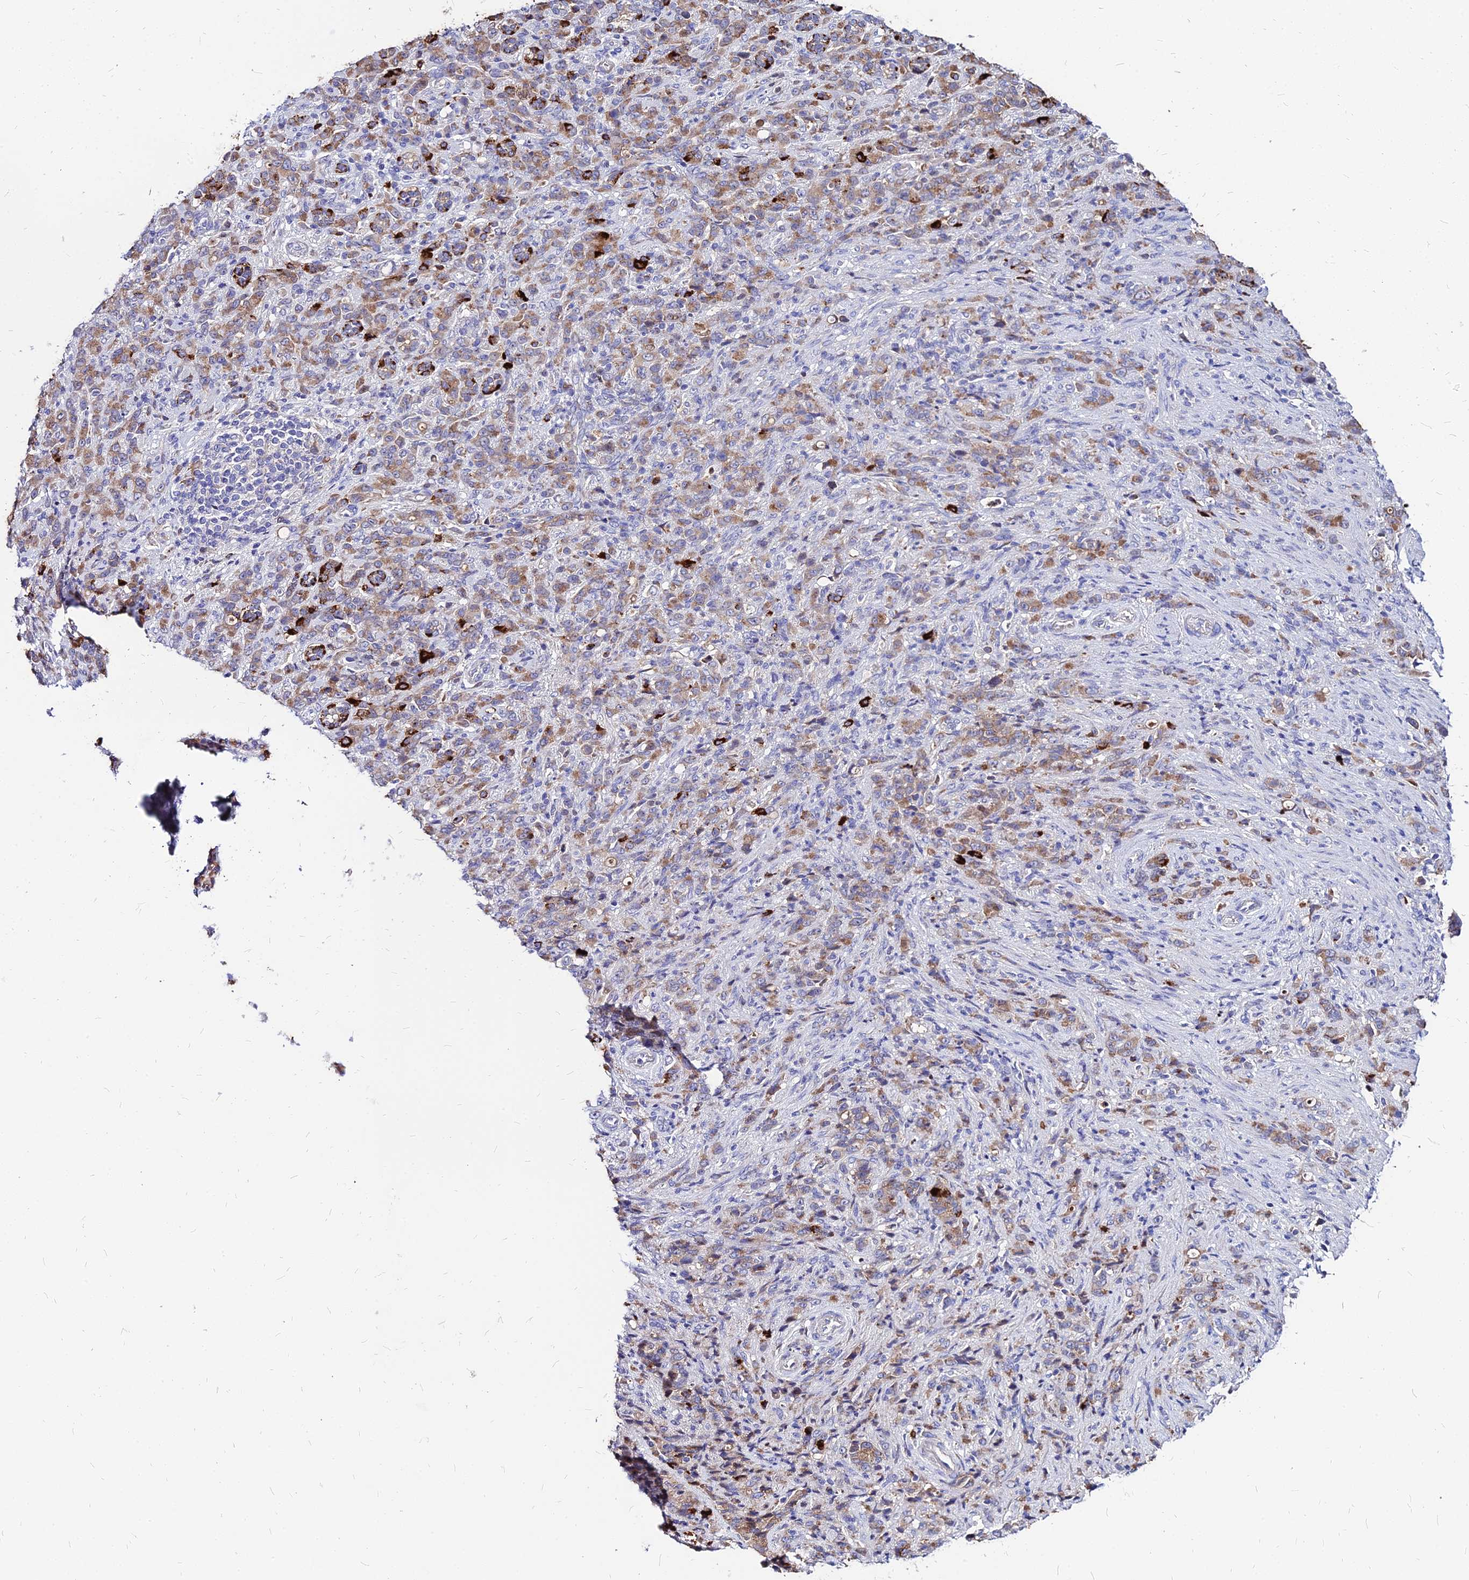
{"staining": {"intensity": "weak", "quantity": ">75%", "location": "cytoplasmic/membranous"}, "tissue": "stomach cancer", "cell_type": "Tumor cells", "image_type": "cancer", "snomed": [{"axis": "morphology", "description": "Adenocarcinoma, NOS"}, {"axis": "topography", "description": "Stomach"}], "caption": "The image exhibits immunohistochemical staining of stomach adenocarcinoma. There is weak cytoplasmic/membranous positivity is seen in about >75% of tumor cells.", "gene": "ACSM6", "patient": {"sex": "female", "age": 79}}